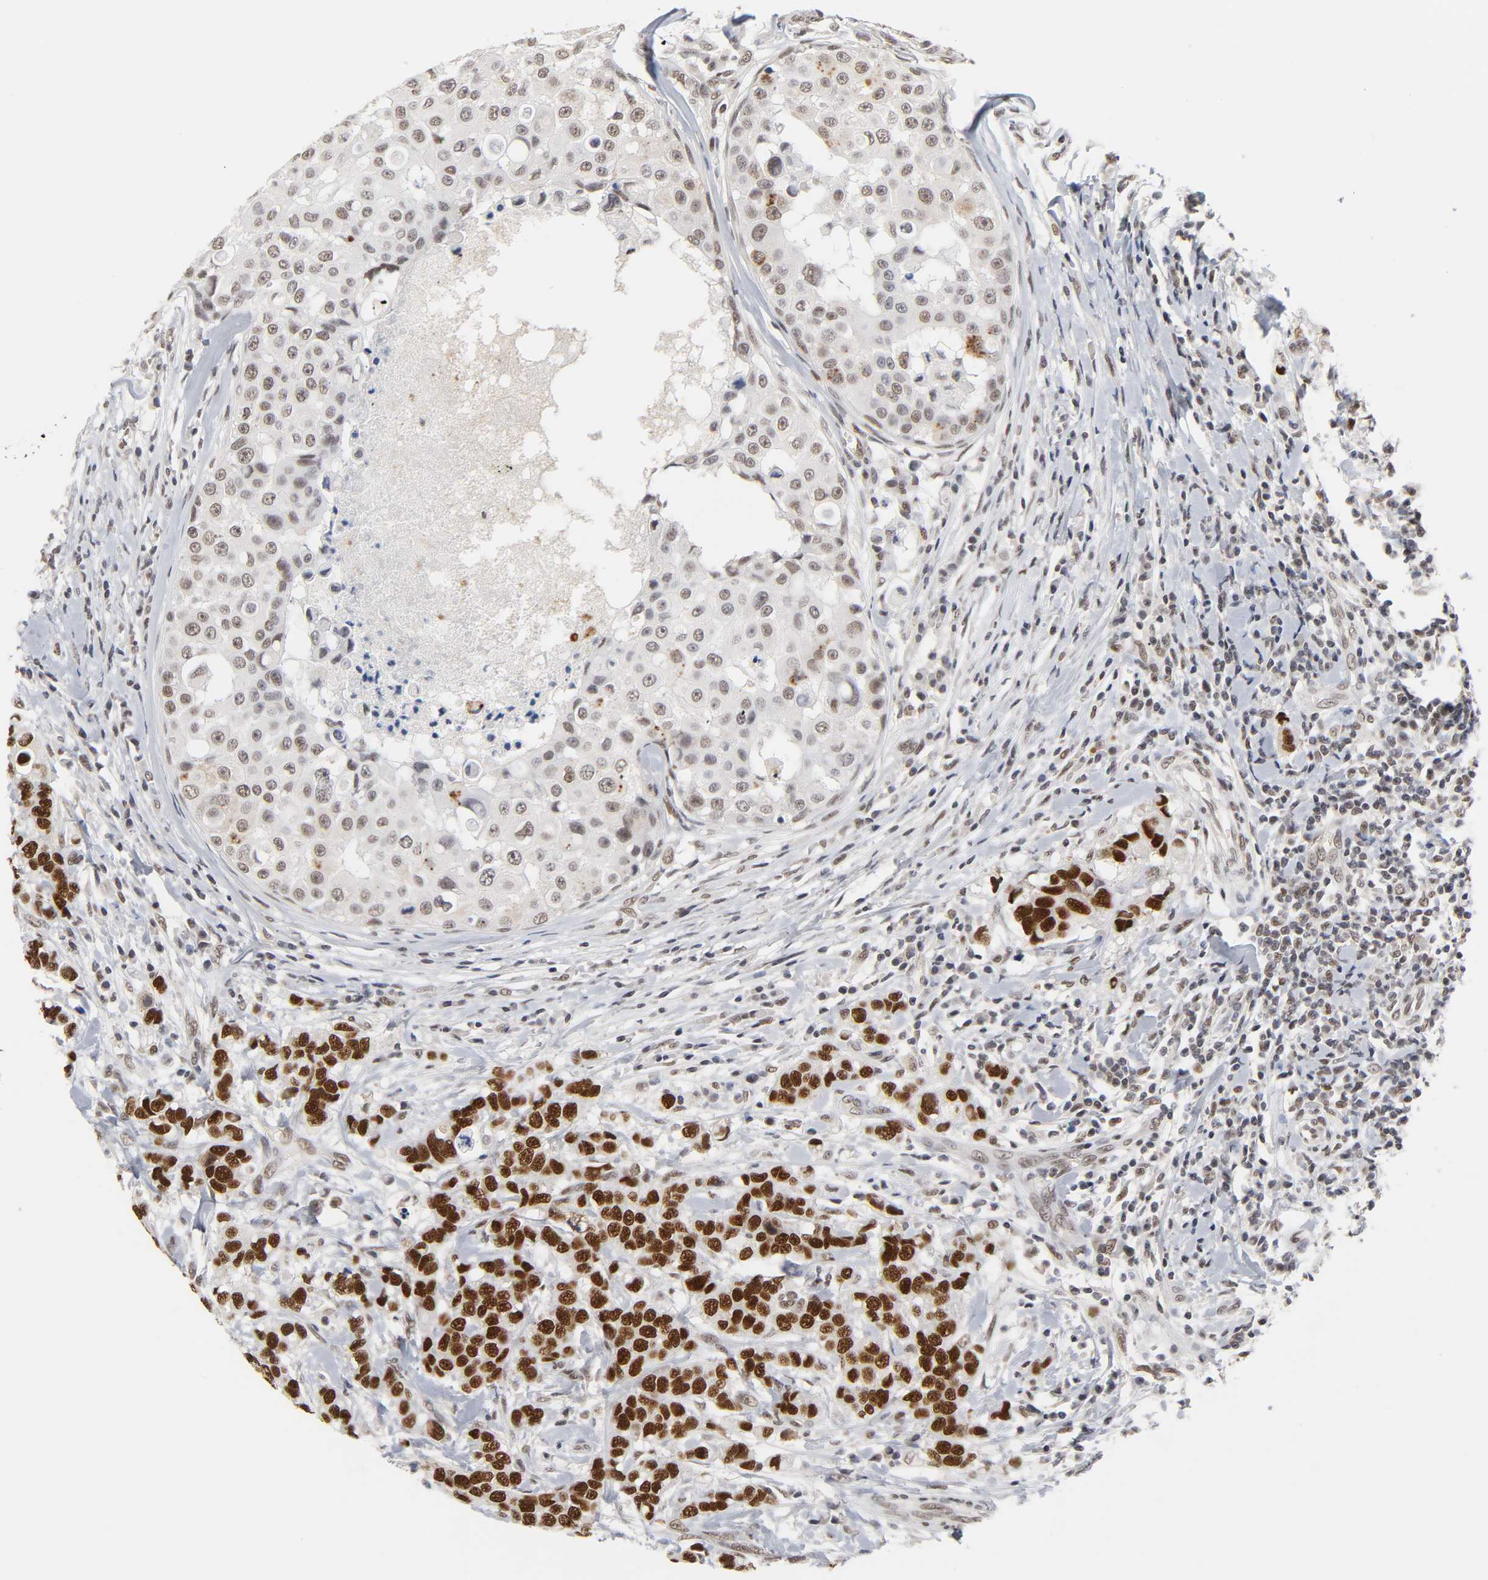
{"staining": {"intensity": "strong", "quantity": "25%-75%", "location": "nuclear"}, "tissue": "breast cancer", "cell_type": "Tumor cells", "image_type": "cancer", "snomed": [{"axis": "morphology", "description": "Duct carcinoma"}, {"axis": "topography", "description": "Breast"}], "caption": "Immunohistochemical staining of breast invasive ductal carcinoma displays high levels of strong nuclear staining in approximately 25%-75% of tumor cells. The protein is stained brown, and the nuclei are stained in blue (DAB IHC with brightfield microscopy, high magnification).", "gene": "TRIM33", "patient": {"sex": "female", "age": 27}}